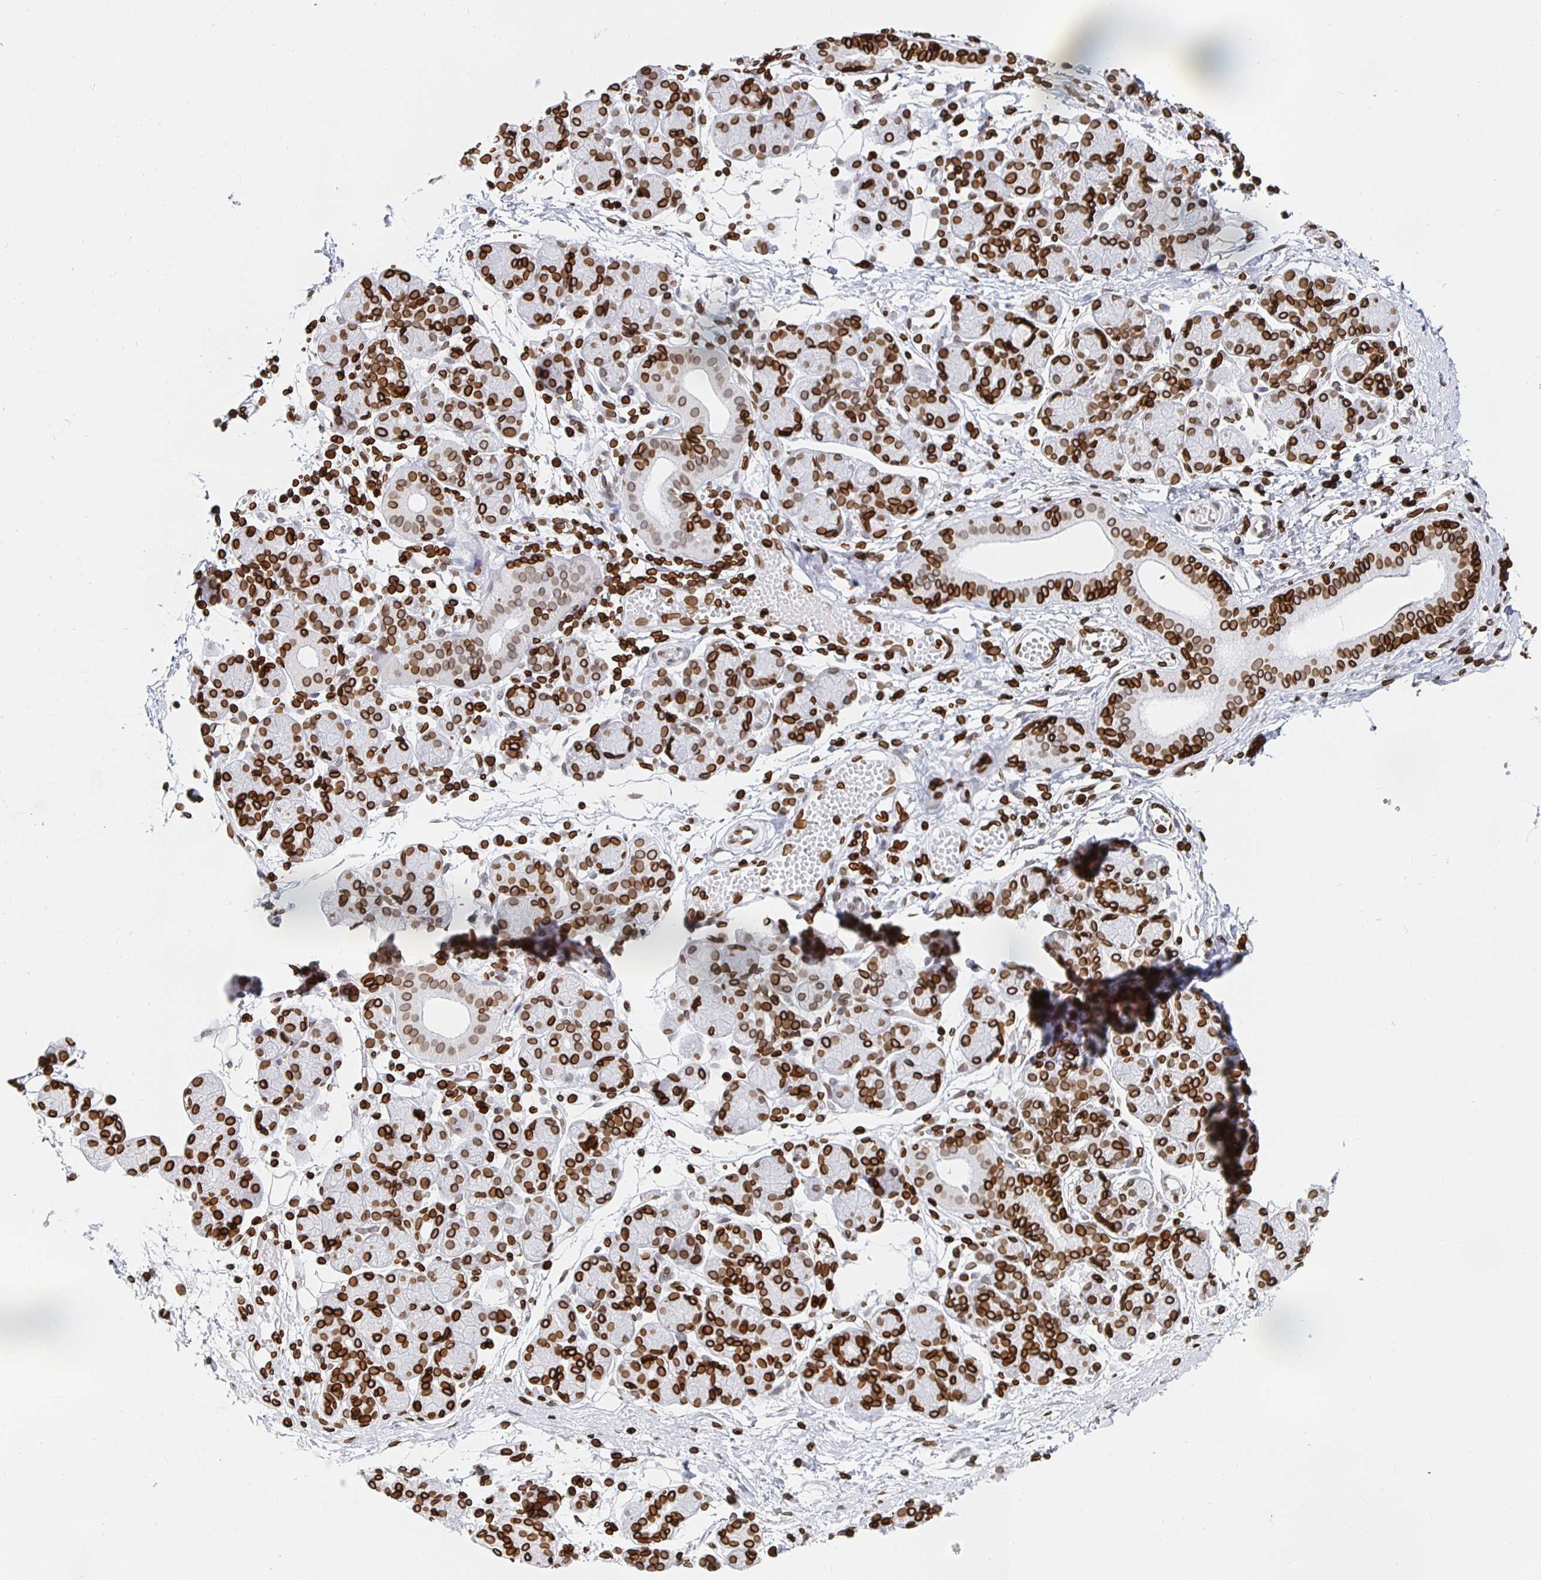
{"staining": {"intensity": "strong", "quantity": ">75%", "location": "cytoplasmic/membranous,nuclear"}, "tissue": "salivary gland", "cell_type": "Glandular cells", "image_type": "normal", "snomed": [{"axis": "morphology", "description": "Normal tissue, NOS"}, {"axis": "morphology", "description": "Inflammation, NOS"}, {"axis": "topography", "description": "Lymph node"}, {"axis": "topography", "description": "Salivary gland"}], "caption": "Brown immunohistochemical staining in unremarkable human salivary gland shows strong cytoplasmic/membranous,nuclear positivity in about >75% of glandular cells.", "gene": "LMNB1", "patient": {"sex": "male", "age": 3}}